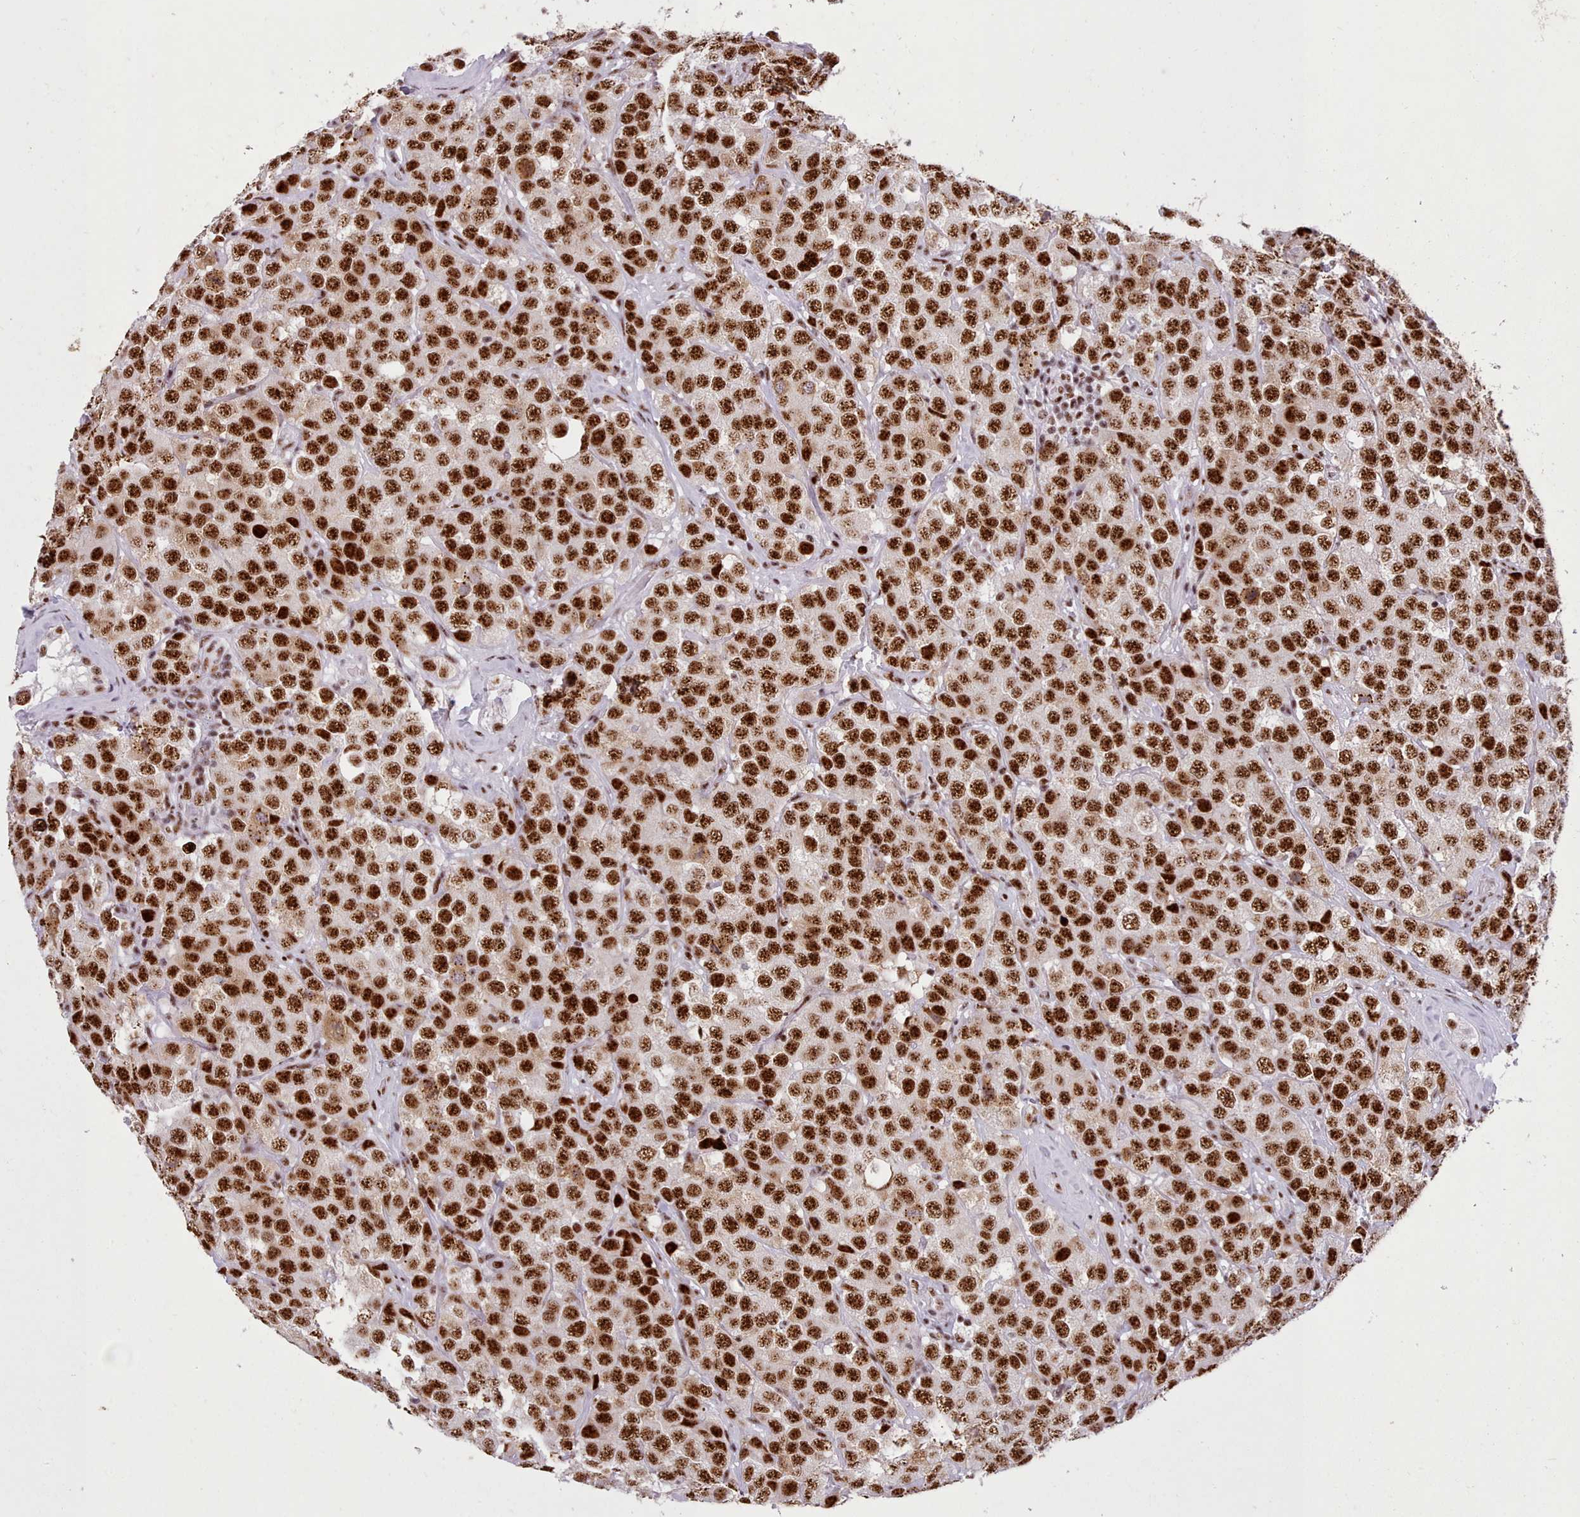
{"staining": {"intensity": "strong", "quantity": ">75%", "location": "nuclear"}, "tissue": "testis cancer", "cell_type": "Tumor cells", "image_type": "cancer", "snomed": [{"axis": "morphology", "description": "Seminoma, NOS"}, {"axis": "topography", "description": "Testis"}], "caption": "Immunohistochemical staining of human testis cancer (seminoma) exhibits high levels of strong nuclear protein positivity in about >75% of tumor cells.", "gene": "TMEM35B", "patient": {"sex": "male", "age": 28}}